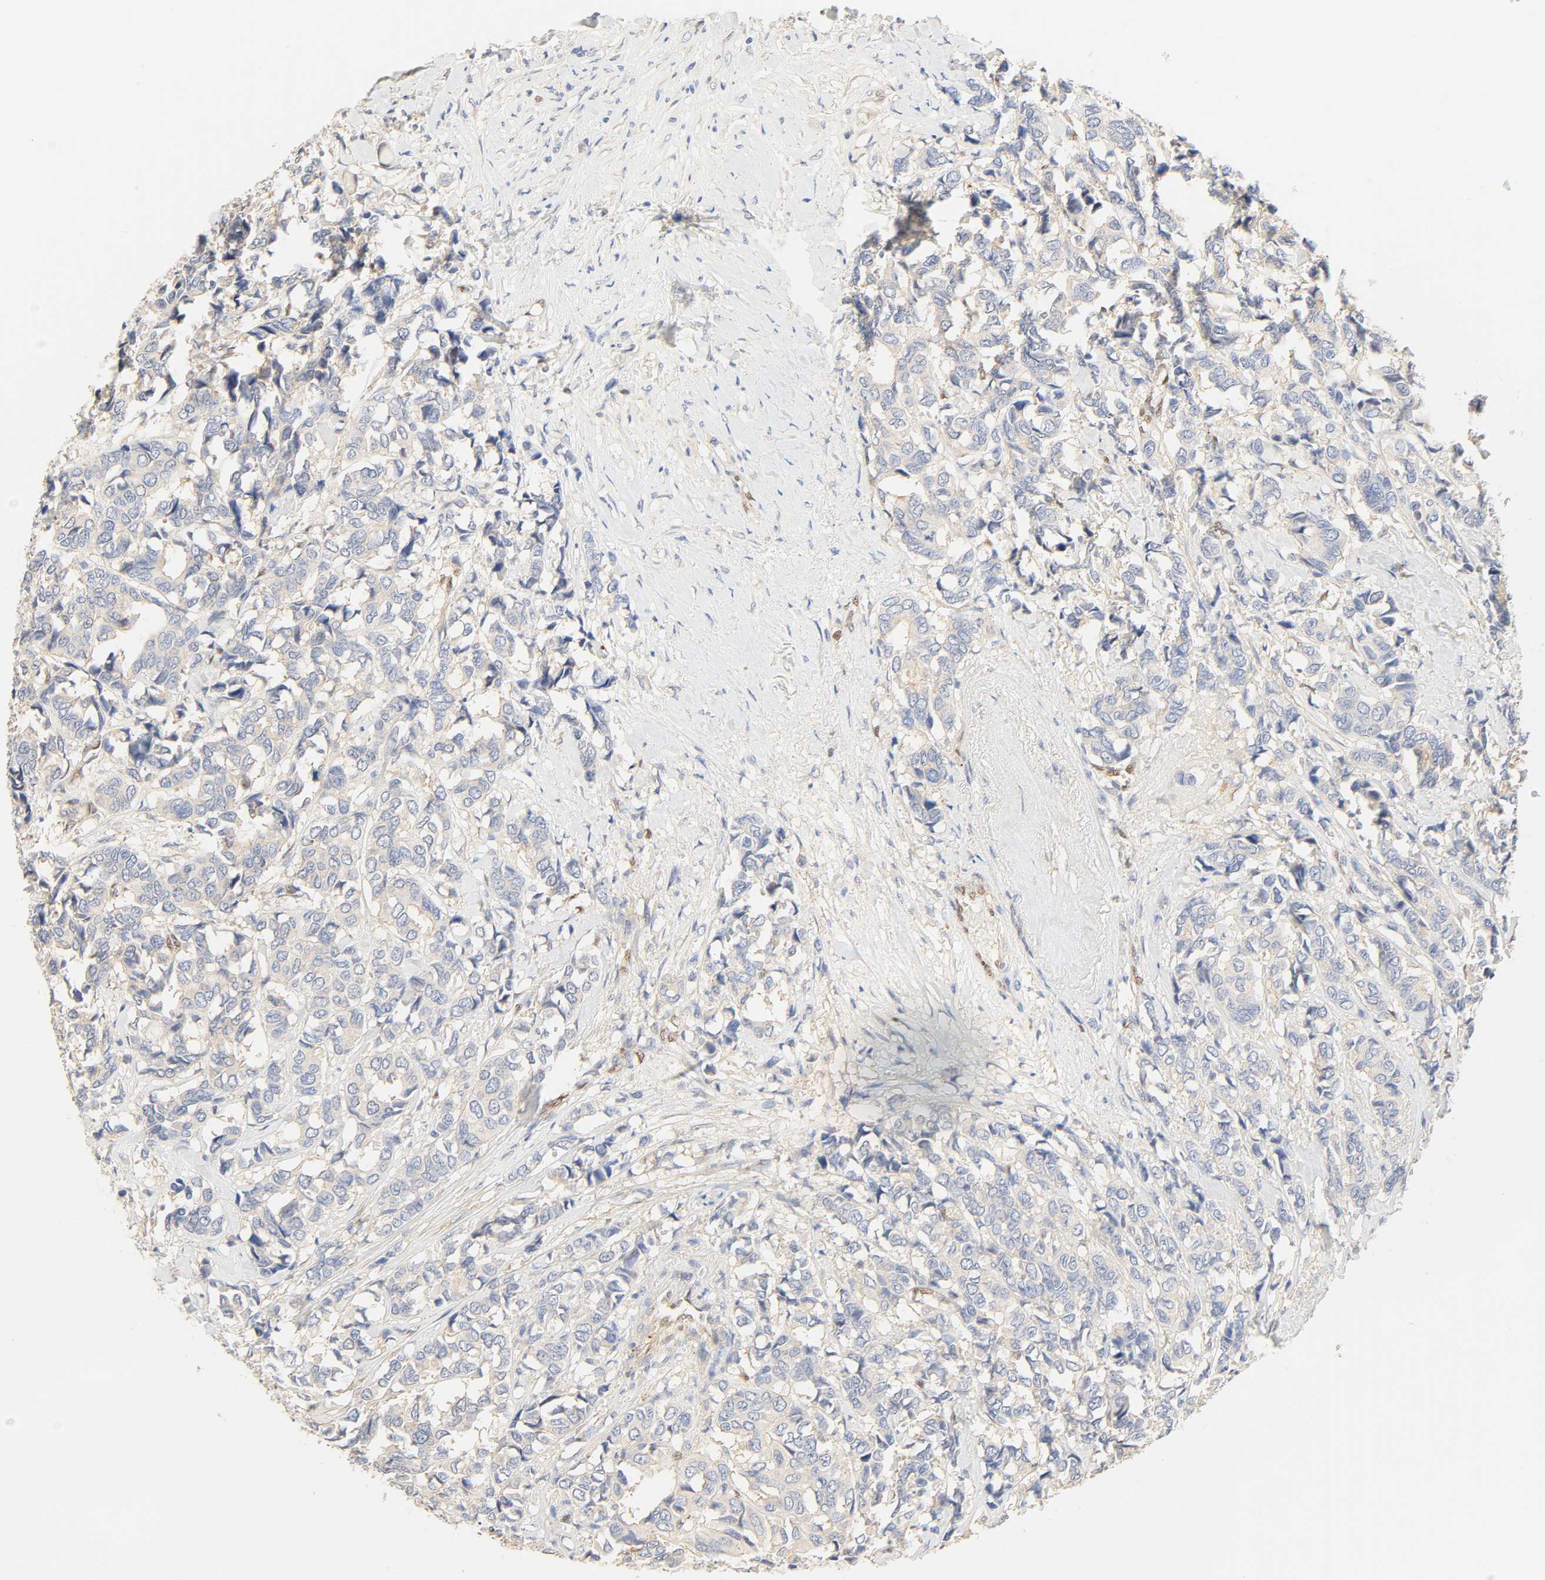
{"staining": {"intensity": "negative", "quantity": "none", "location": "none"}, "tissue": "breast cancer", "cell_type": "Tumor cells", "image_type": "cancer", "snomed": [{"axis": "morphology", "description": "Duct carcinoma"}, {"axis": "topography", "description": "Breast"}], "caption": "Human invasive ductal carcinoma (breast) stained for a protein using immunohistochemistry (IHC) demonstrates no positivity in tumor cells.", "gene": "BORCS8-MEF2B", "patient": {"sex": "female", "age": 87}}